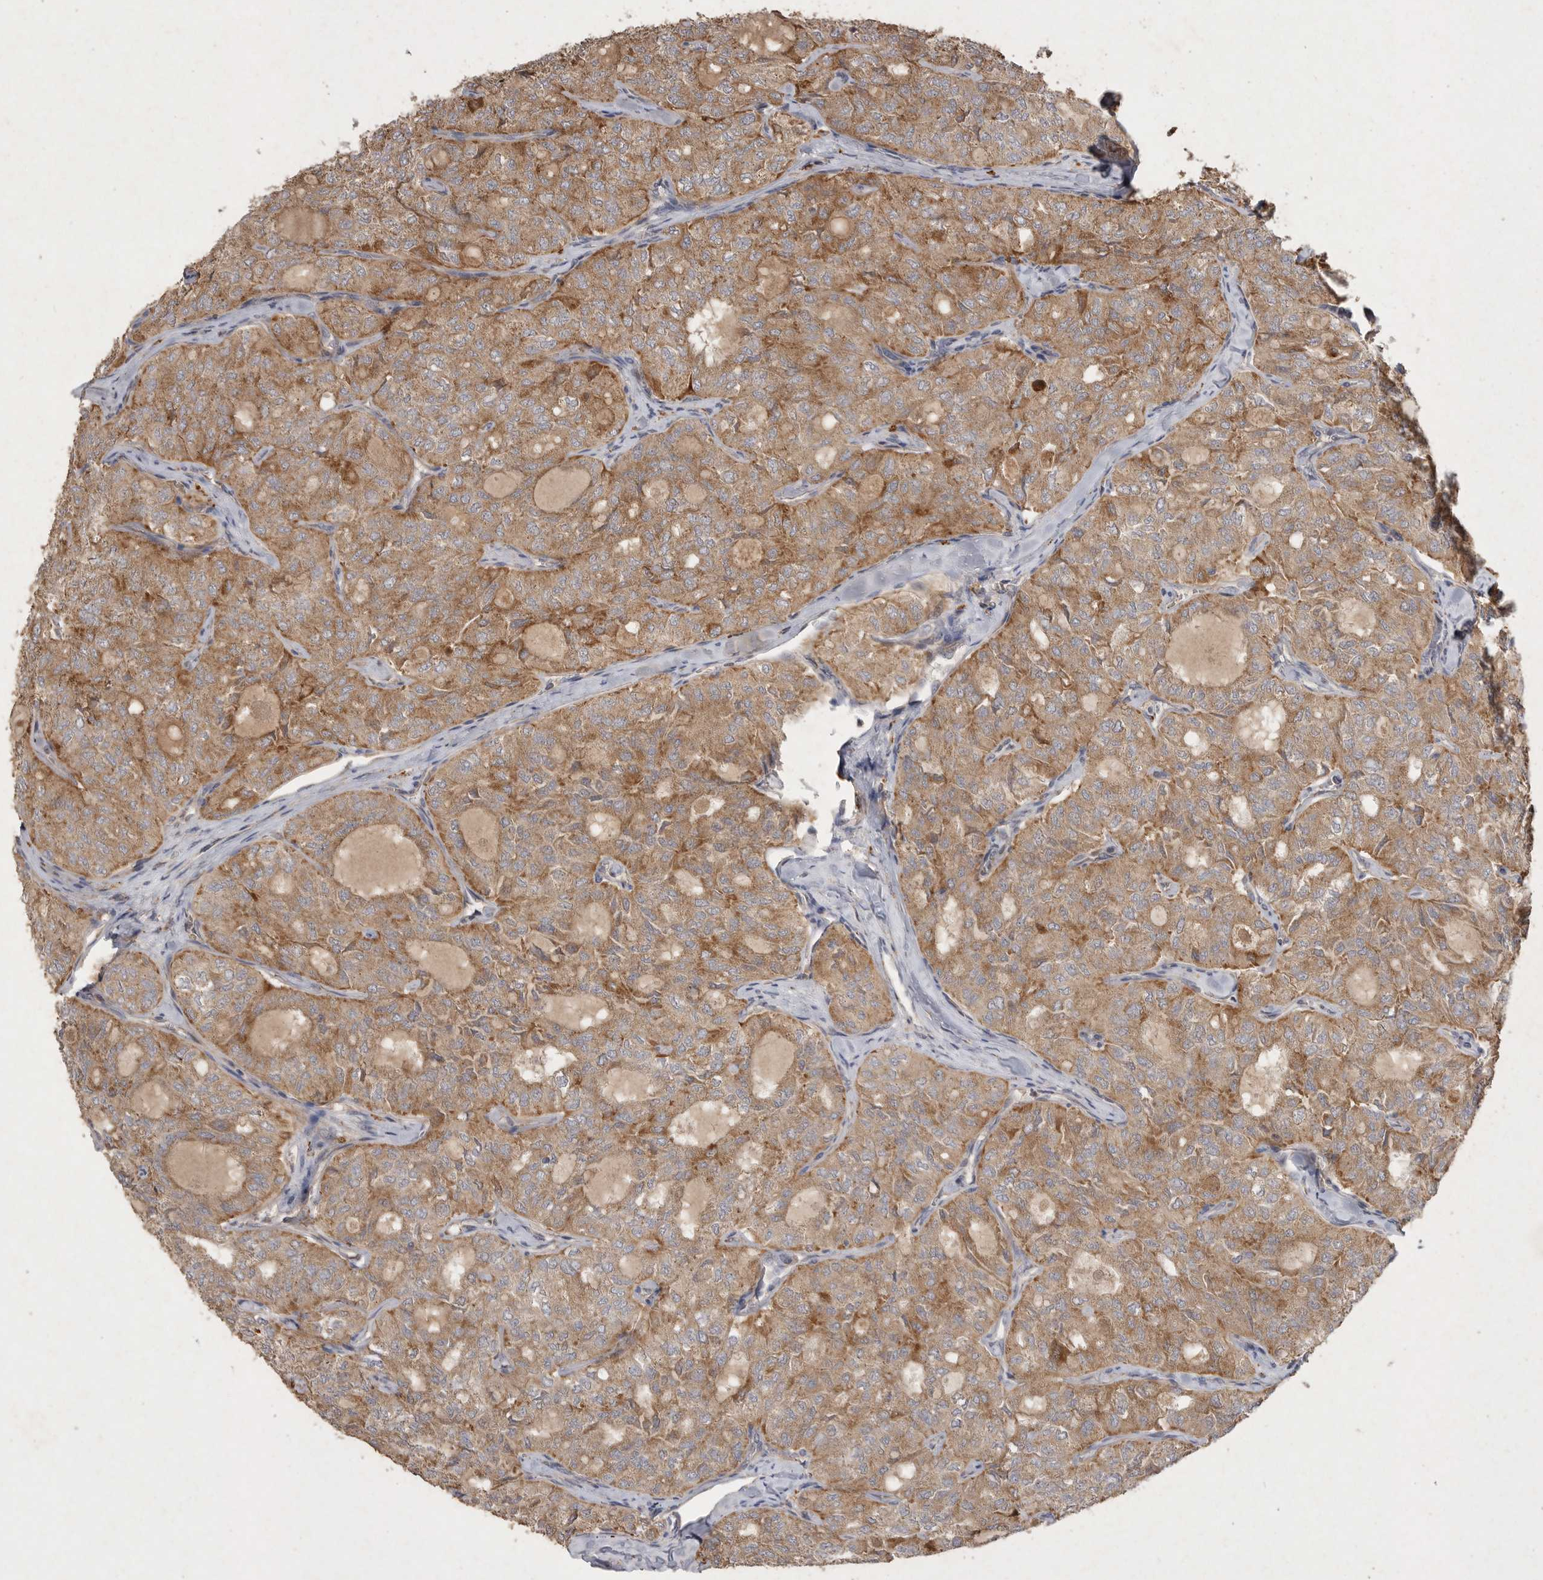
{"staining": {"intensity": "moderate", "quantity": ">75%", "location": "cytoplasmic/membranous"}, "tissue": "thyroid cancer", "cell_type": "Tumor cells", "image_type": "cancer", "snomed": [{"axis": "morphology", "description": "Follicular adenoma carcinoma, NOS"}, {"axis": "topography", "description": "Thyroid gland"}], "caption": "Immunohistochemistry (IHC) (DAB) staining of human thyroid cancer shows moderate cytoplasmic/membranous protein positivity in approximately >75% of tumor cells.", "gene": "MRPL41", "patient": {"sex": "male", "age": 75}}